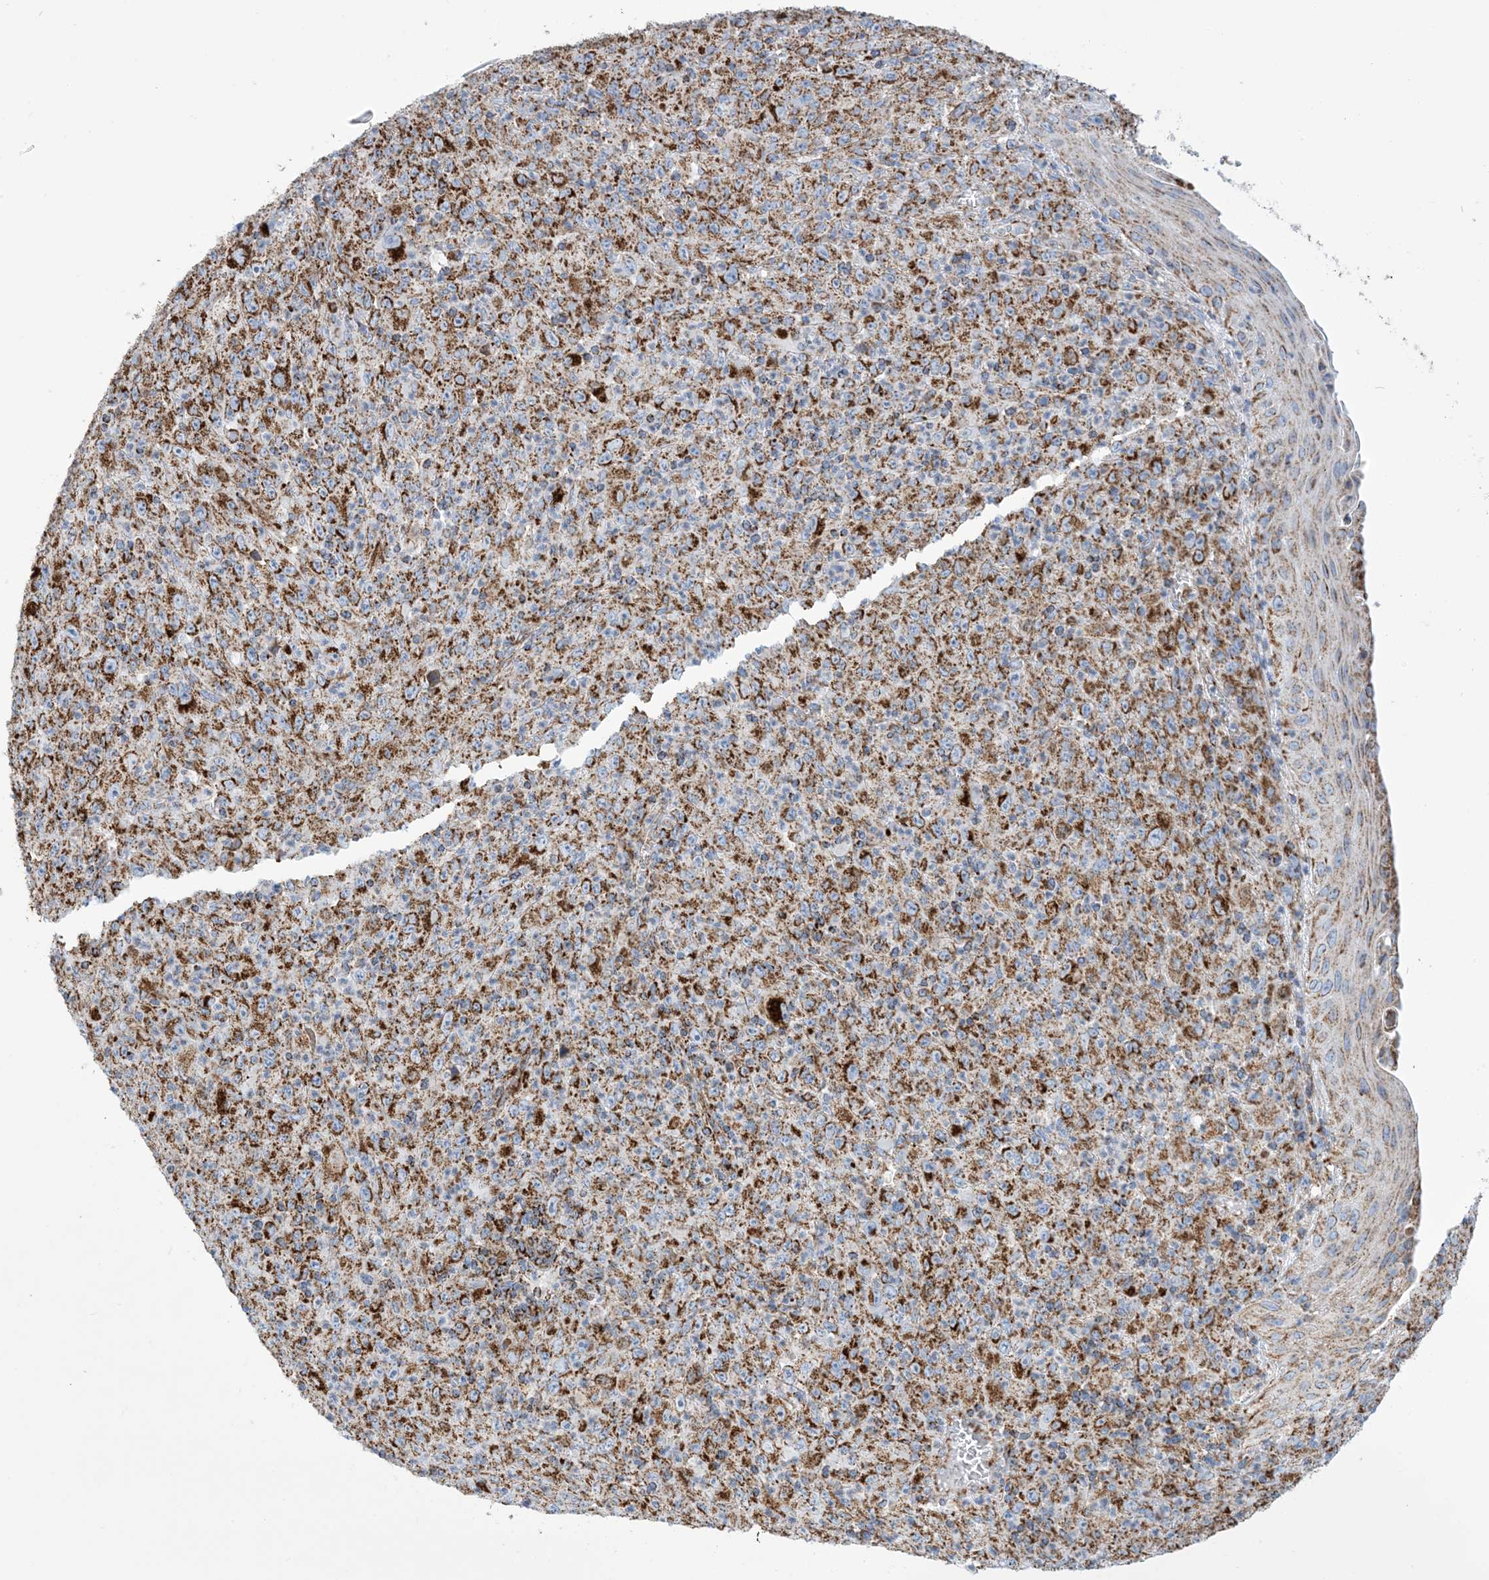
{"staining": {"intensity": "strong", "quantity": ">75%", "location": "cytoplasmic/membranous"}, "tissue": "melanoma", "cell_type": "Tumor cells", "image_type": "cancer", "snomed": [{"axis": "morphology", "description": "Malignant melanoma, Metastatic site"}, {"axis": "topography", "description": "Skin"}], "caption": "This is a photomicrograph of IHC staining of melanoma, which shows strong staining in the cytoplasmic/membranous of tumor cells.", "gene": "SAMM50", "patient": {"sex": "female", "age": 56}}